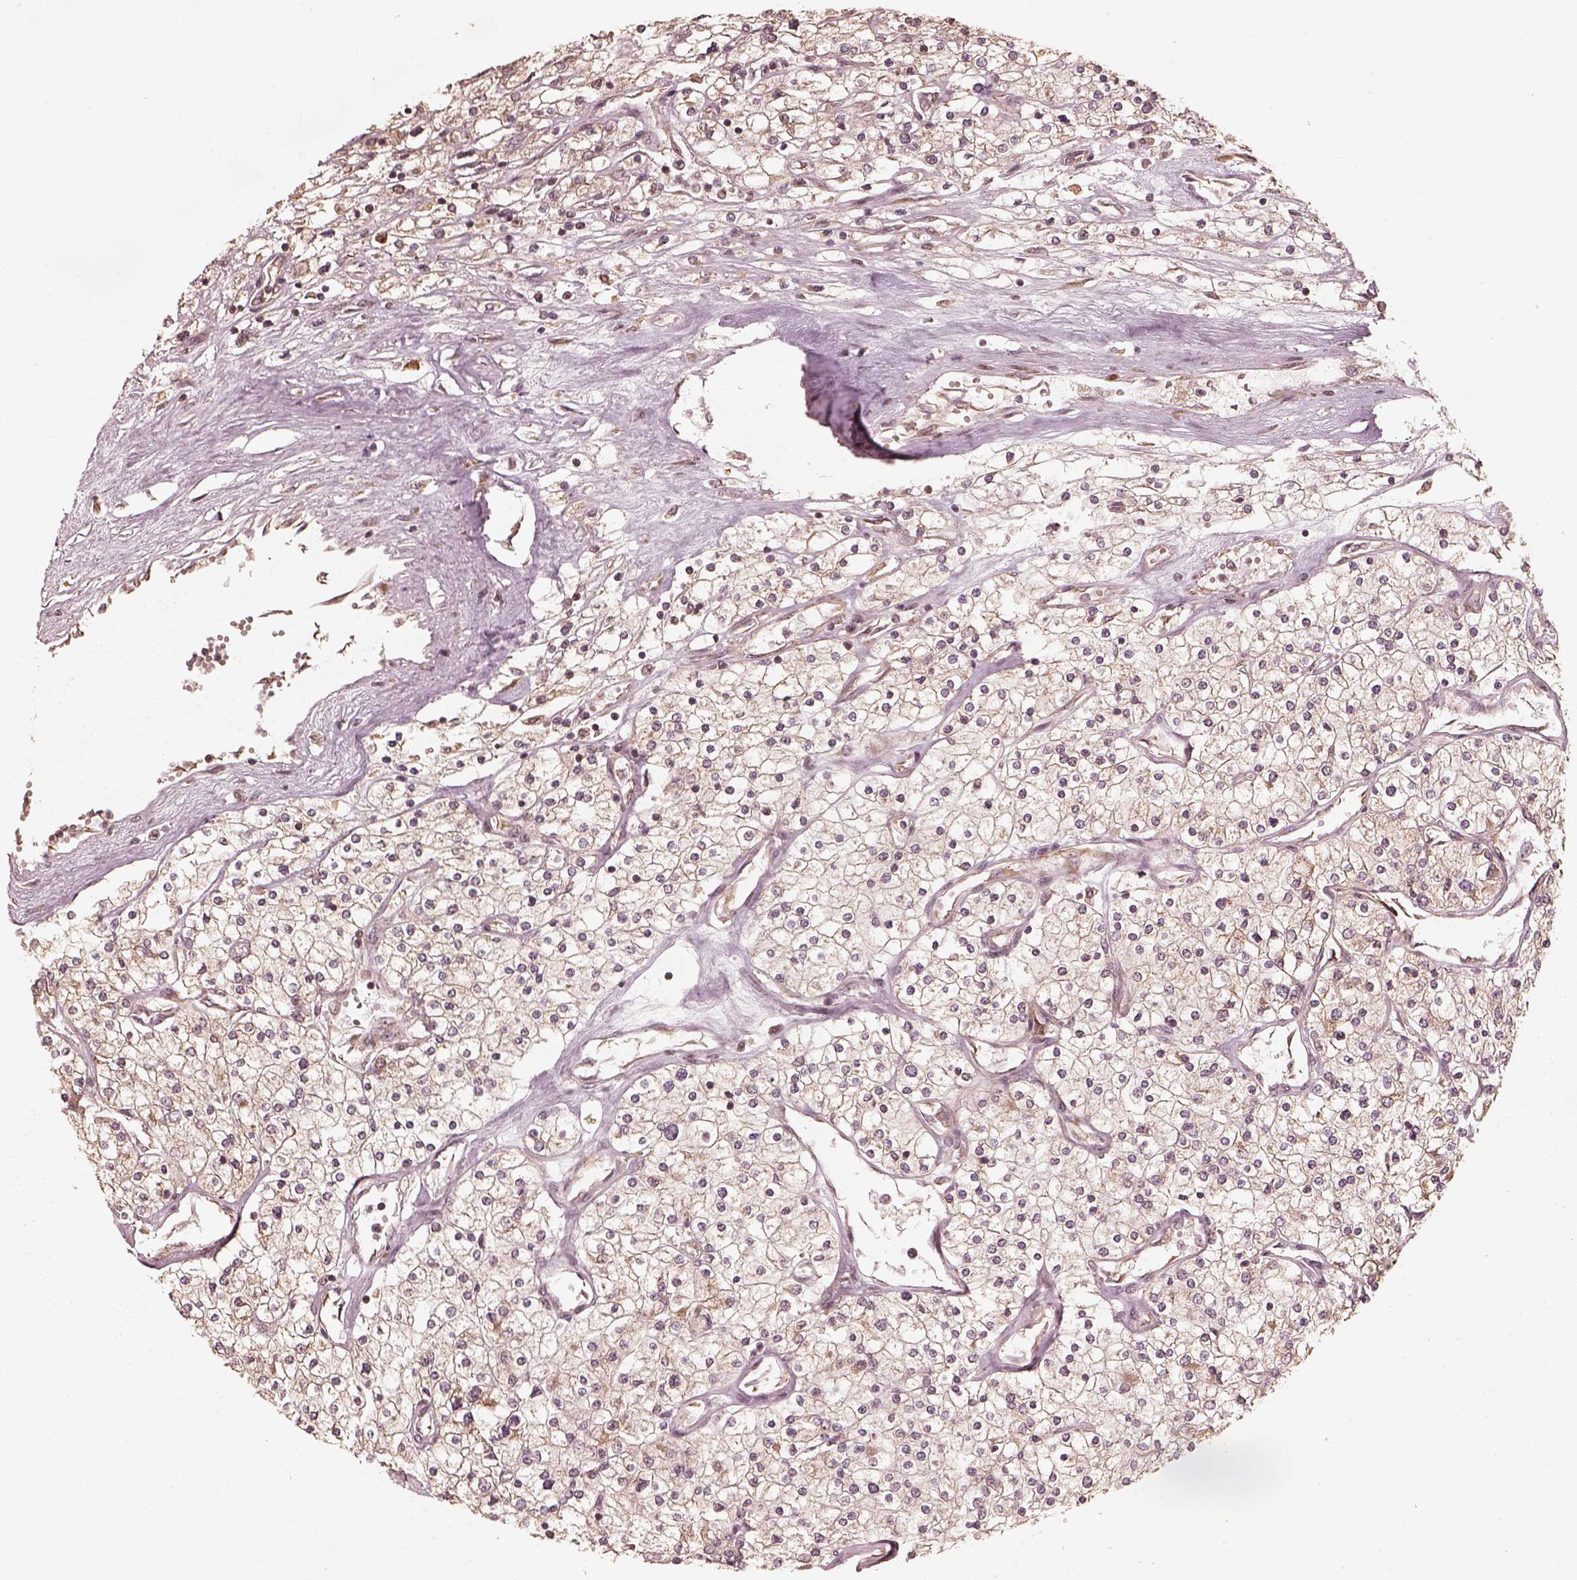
{"staining": {"intensity": "weak", "quantity": ">75%", "location": "cytoplasmic/membranous"}, "tissue": "renal cancer", "cell_type": "Tumor cells", "image_type": "cancer", "snomed": [{"axis": "morphology", "description": "Adenocarcinoma, NOS"}, {"axis": "topography", "description": "Kidney"}], "caption": "Renal cancer was stained to show a protein in brown. There is low levels of weak cytoplasmic/membranous staining in approximately >75% of tumor cells. The staining is performed using DAB brown chromogen to label protein expression. The nuclei are counter-stained blue using hematoxylin.", "gene": "DNAJC25", "patient": {"sex": "male", "age": 80}}